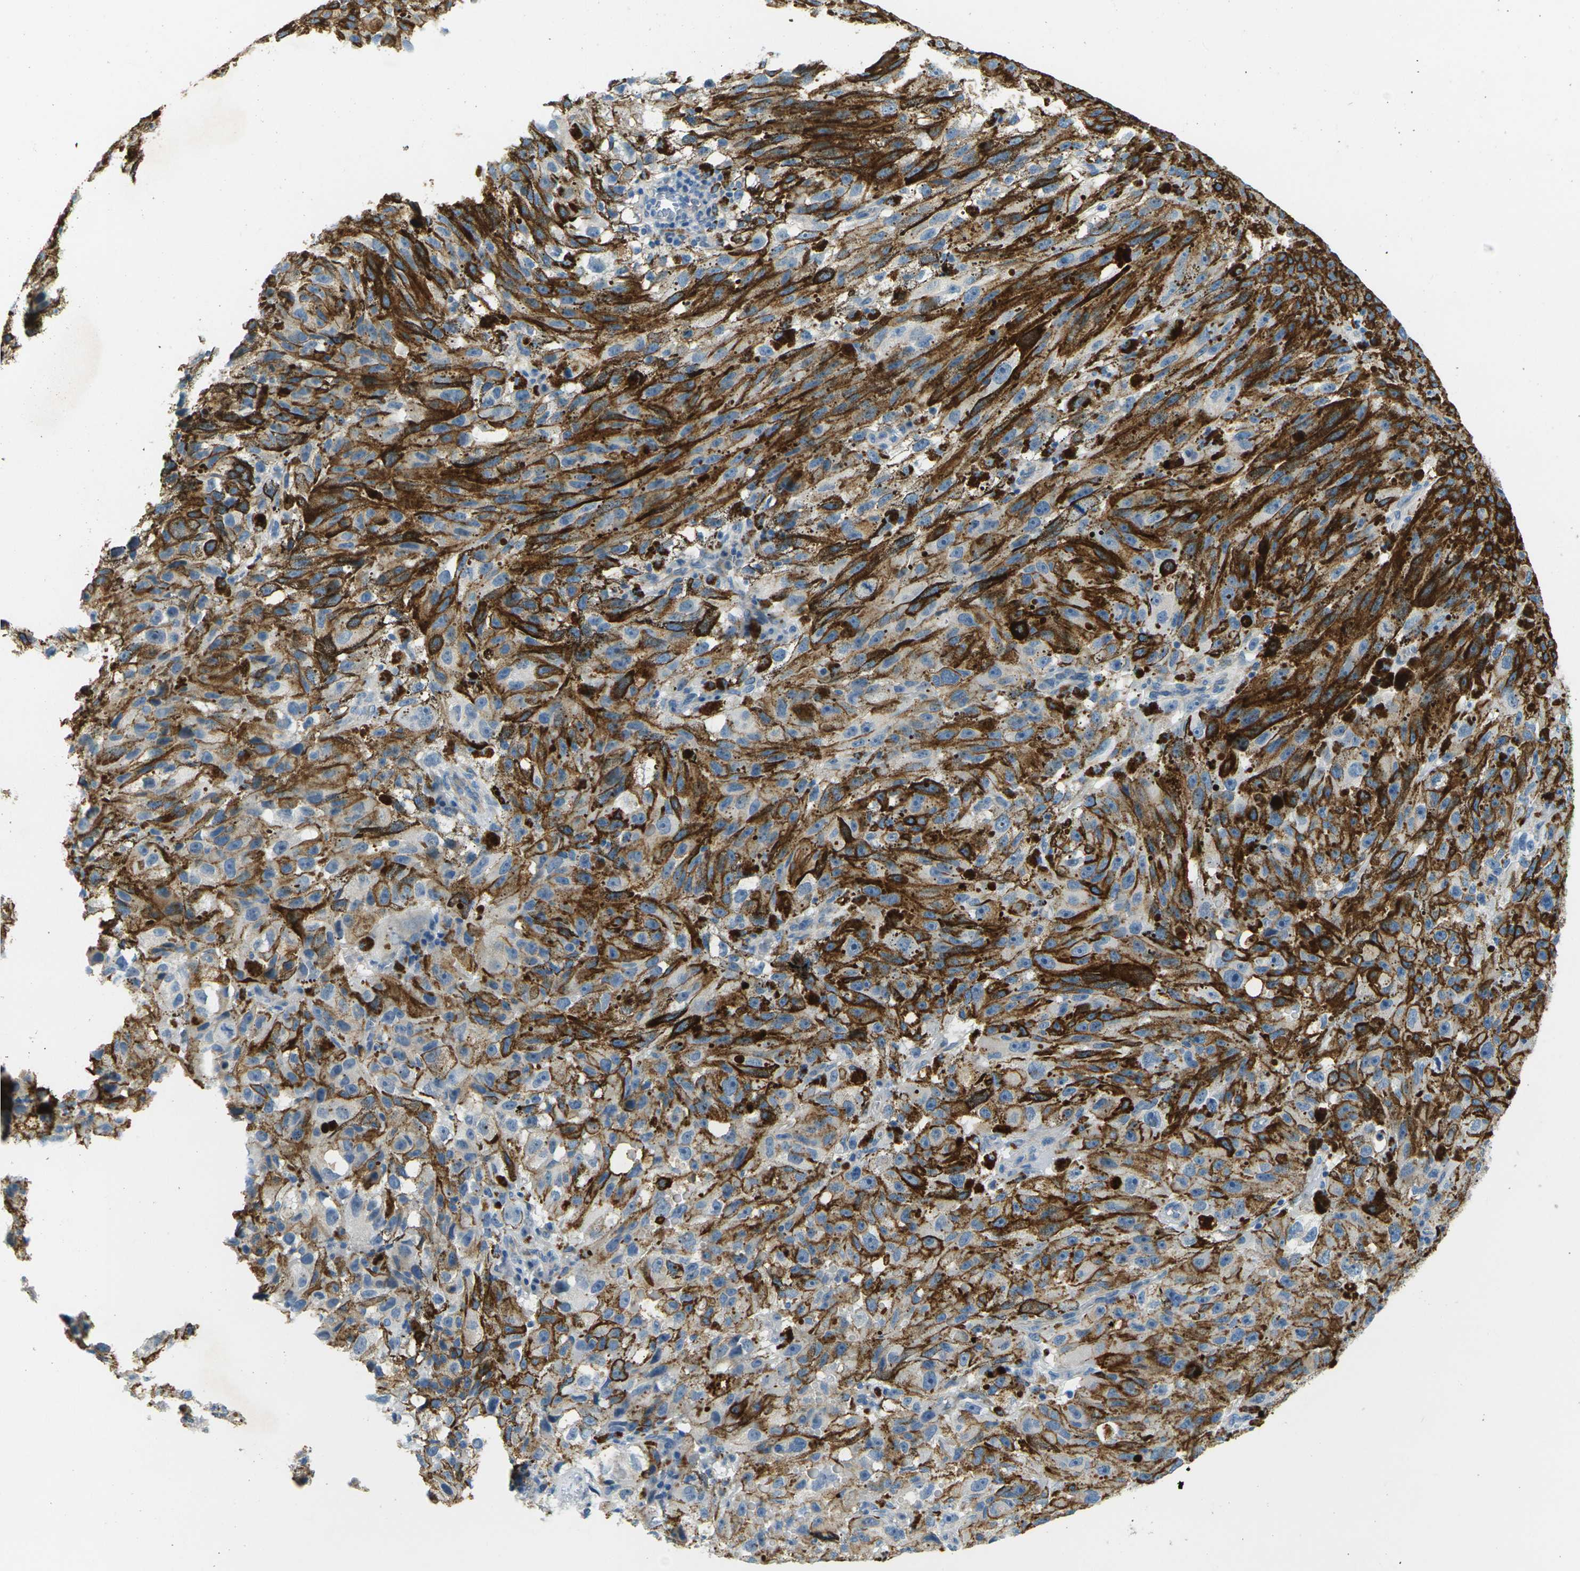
{"staining": {"intensity": "weak", "quantity": "25%-75%", "location": "cytoplasmic/membranous"}, "tissue": "melanoma", "cell_type": "Tumor cells", "image_type": "cancer", "snomed": [{"axis": "morphology", "description": "Malignant melanoma, NOS"}, {"axis": "topography", "description": "Skin"}], "caption": "Melanoma stained with a protein marker demonstrates weak staining in tumor cells.", "gene": "CYP2C8", "patient": {"sex": "female", "age": 104}}